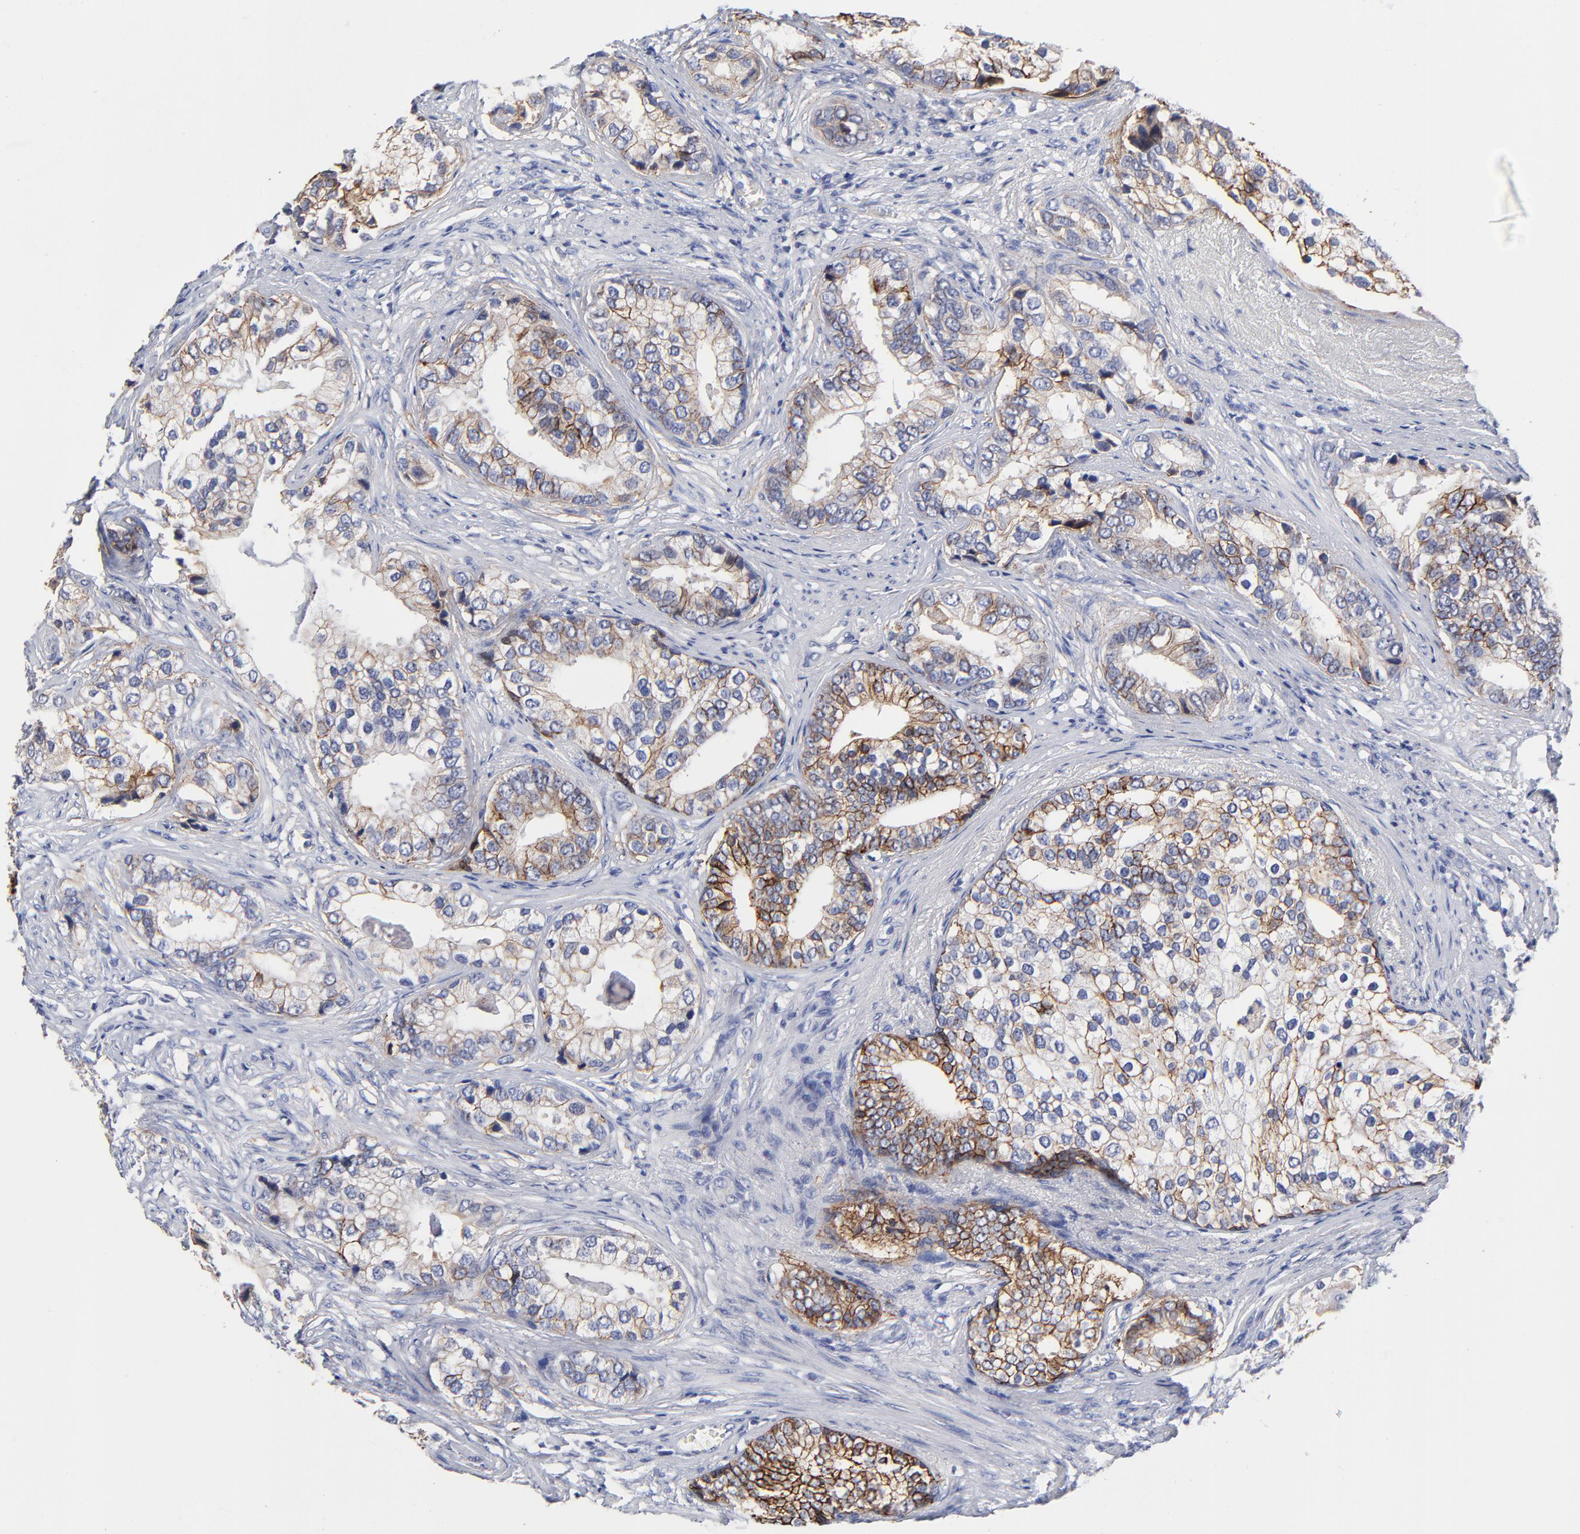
{"staining": {"intensity": "moderate", "quantity": "<25%", "location": "cytoplasmic/membranous"}, "tissue": "prostate cancer", "cell_type": "Tumor cells", "image_type": "cancer", "snomed": [{"axis": "morphology", "description": "Adenocarcinoma, Low grade"}, {"axis": "topography", "description": "Prostate"}], "caption": "A photomicrograph of adenocarcinoma (low-grade) (prostate) stained for a protein exhibits moderate cytoplasmic/membranous brown staining in tumor cells.", "gene": "CXADR", "patient": {"sex": "male", "age": 71}}